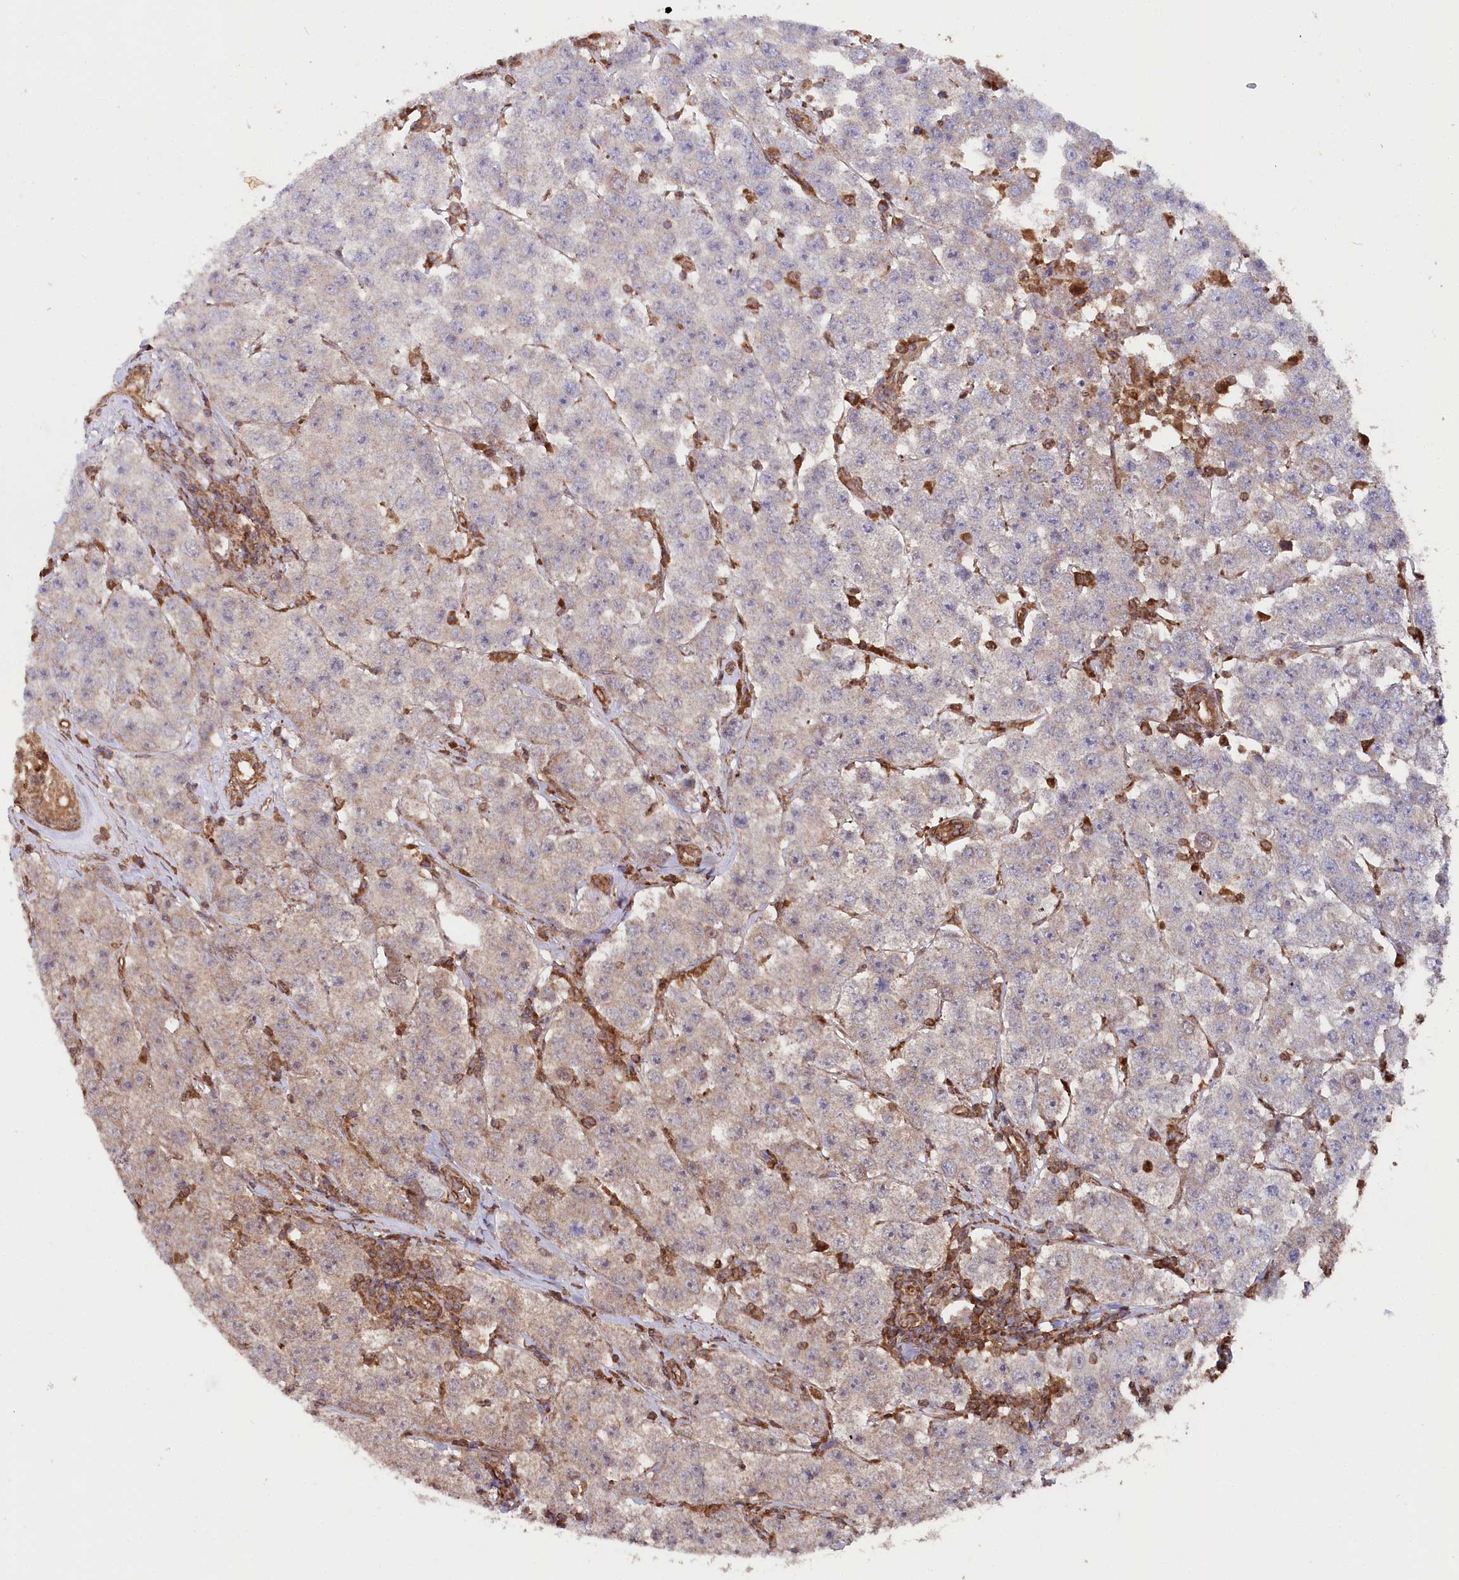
{"staining": {"intensity": "weak", "quantity": "<25%", "location": "cytoplasmic/membranous"}, "tissue": "testis cancer", "cell_type": "Tumor cells", "image_type": "cancer", "snomed": [{"axis": "morphology", "description": "Seminoma, NOS"}, {"axis": "topography", "description": "Testis"}], "caption": "There is no significant staining in tumor cells of seminoma (testis).", "gene": "LSG1", "patient": {"sex": "male", "age": 28}}